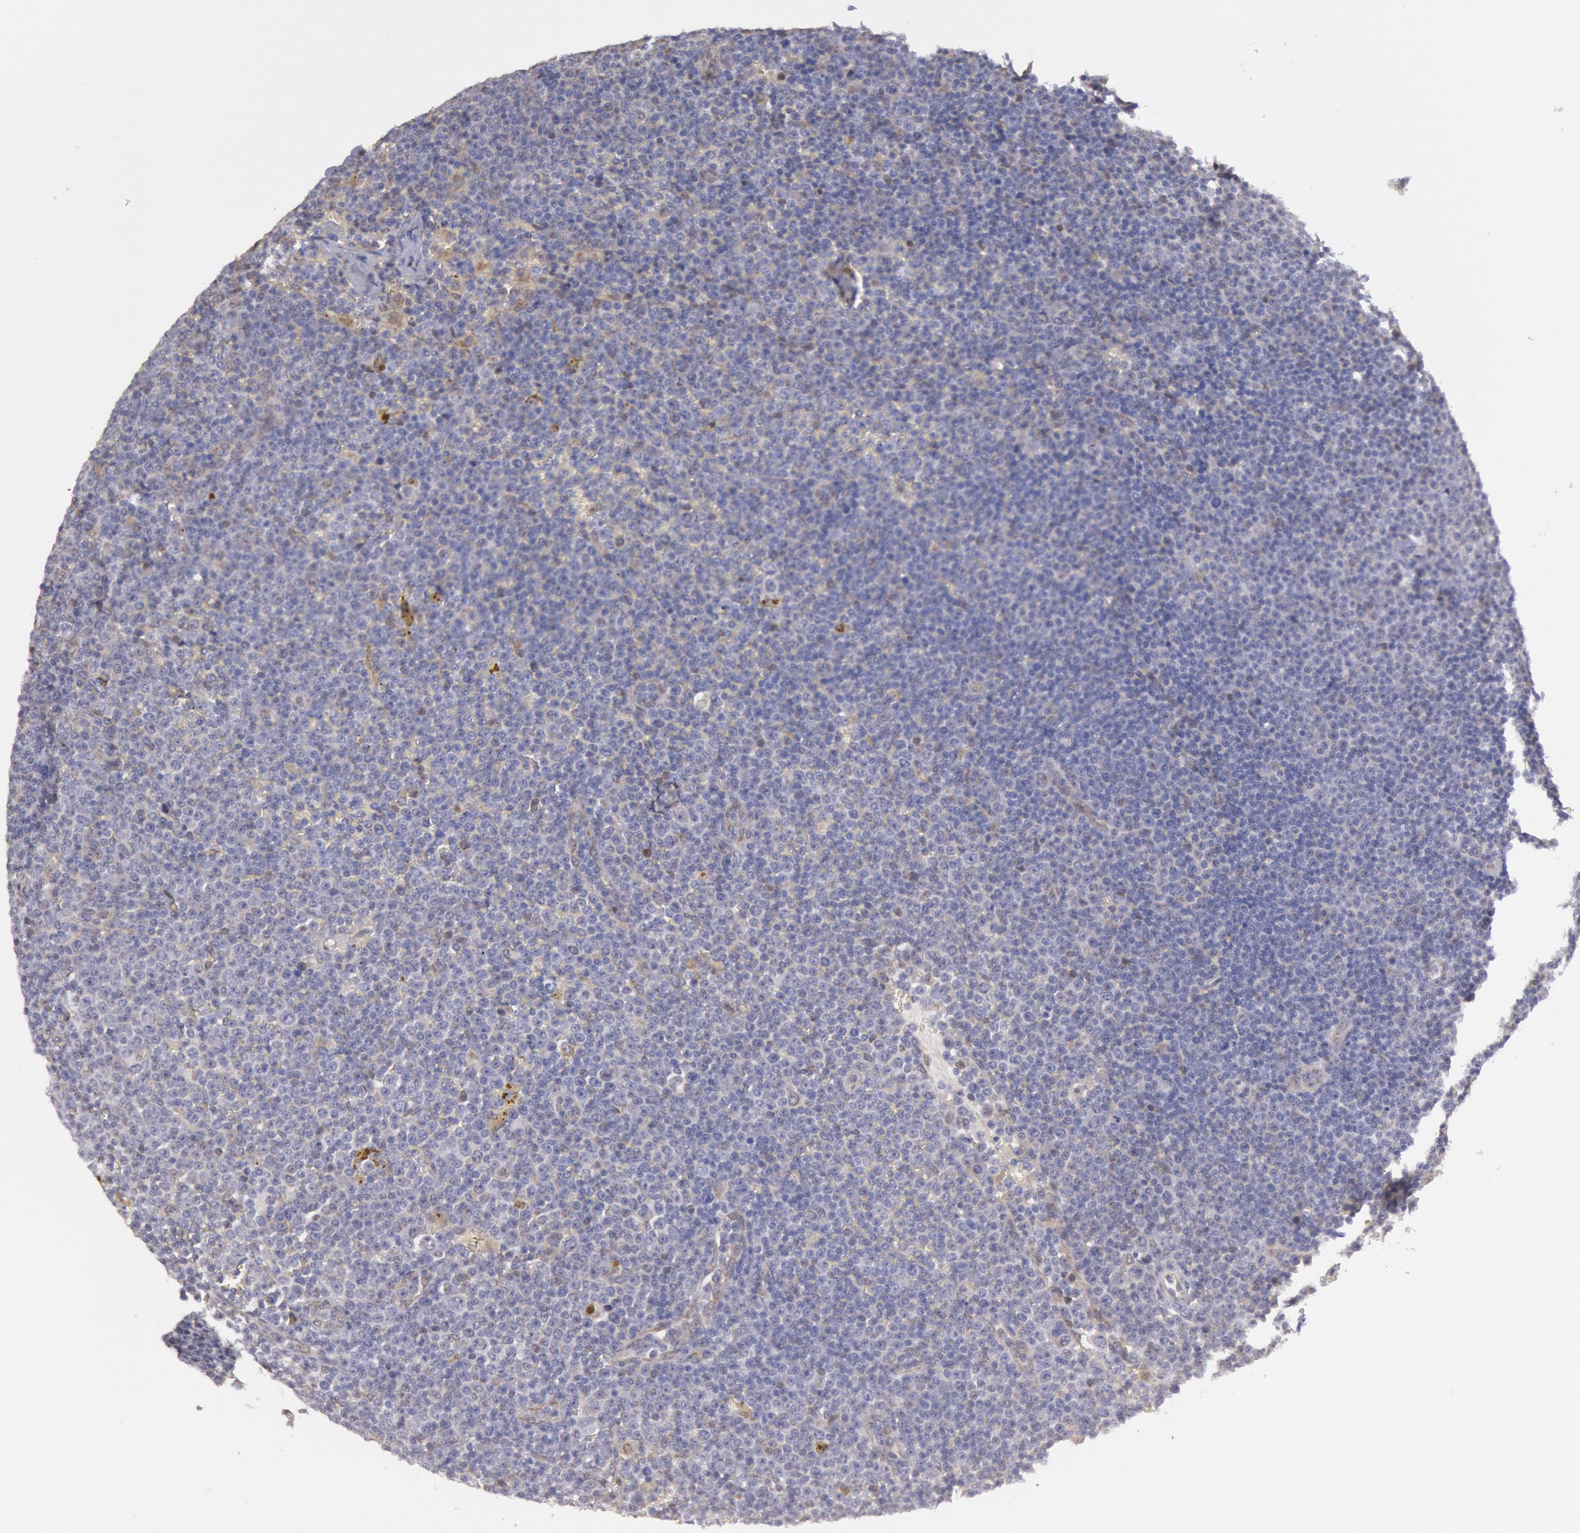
{"staining": {"intensity": "negative", "quantity": "none", "location": "none"}, "tissue": "lymphoma", "cell_type": "Tumor cells", "image_type": "cancer", "snomed": [{"axis": "morphology", "description": "Malignant lymphoma, non-Hodgkin's type, Low grade"}, {"axis": "topography", "description": "Lymph node"}], "caption": "DAB (3,3'-diaminobenzidine) immunohistochemical staining of low-grade malignant lymphoma, non-Hodgkin's type reveals no significant positivity in tumor cells.", "gene": "MPST", "patient": {"sex": "male", "age": 50}}